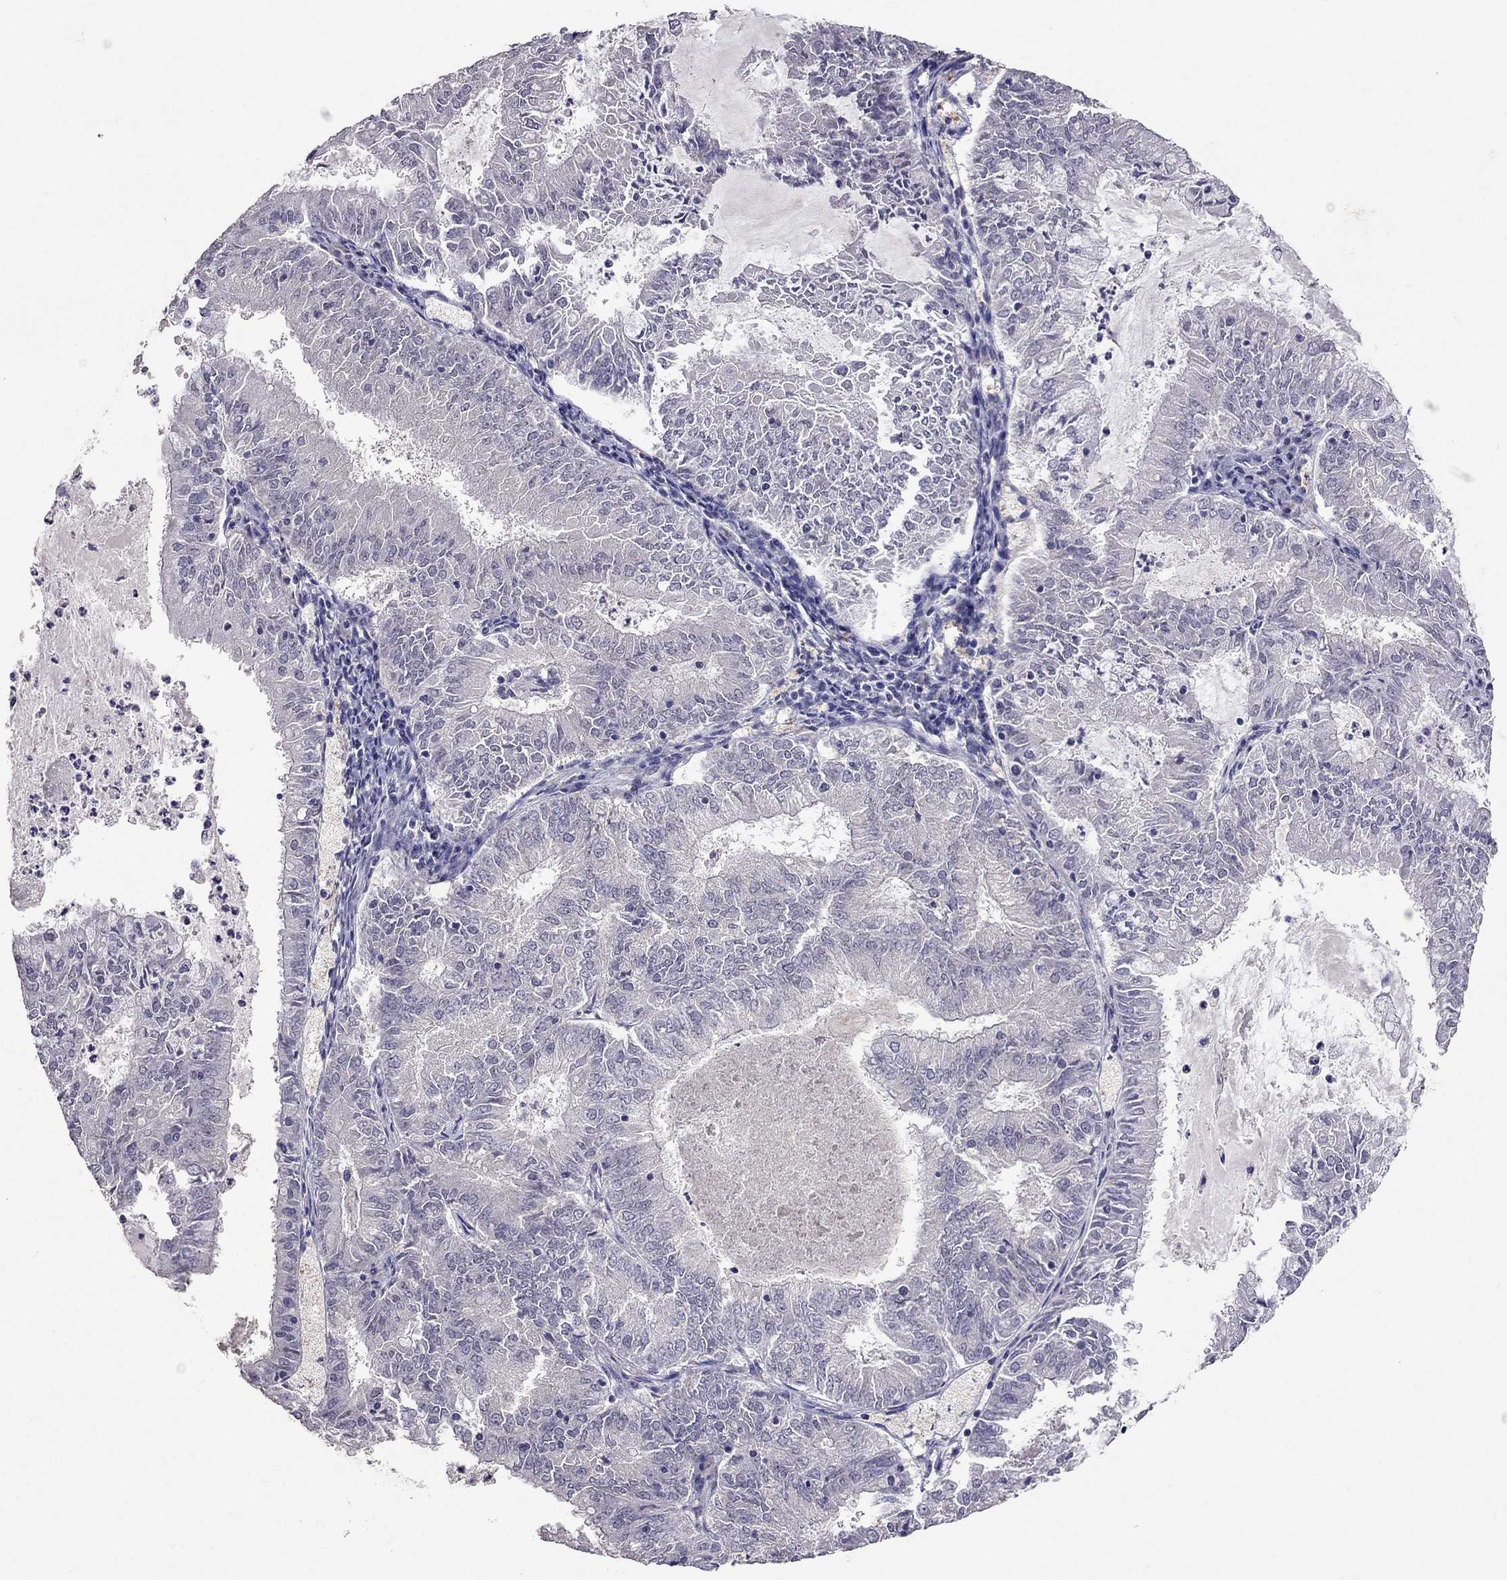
{"staining": {"intensity": "negative", "quantity": "none", "location": "none"}, "tissue": "endometrial cancer", "cell_type": "Tumor cells", "image_type": "cancer", "snomed": [{"axis": "morphology", "description": "Adenocarcinoma, NOS"}, {"axis": "topography", "description": "Endometrium"}], "caption": "Tumor cells are negative for protein expression in human endometrial cancer (adenocarcinoma).", "gene": "FST", "patient": {"sex": "female", "age": 57}}